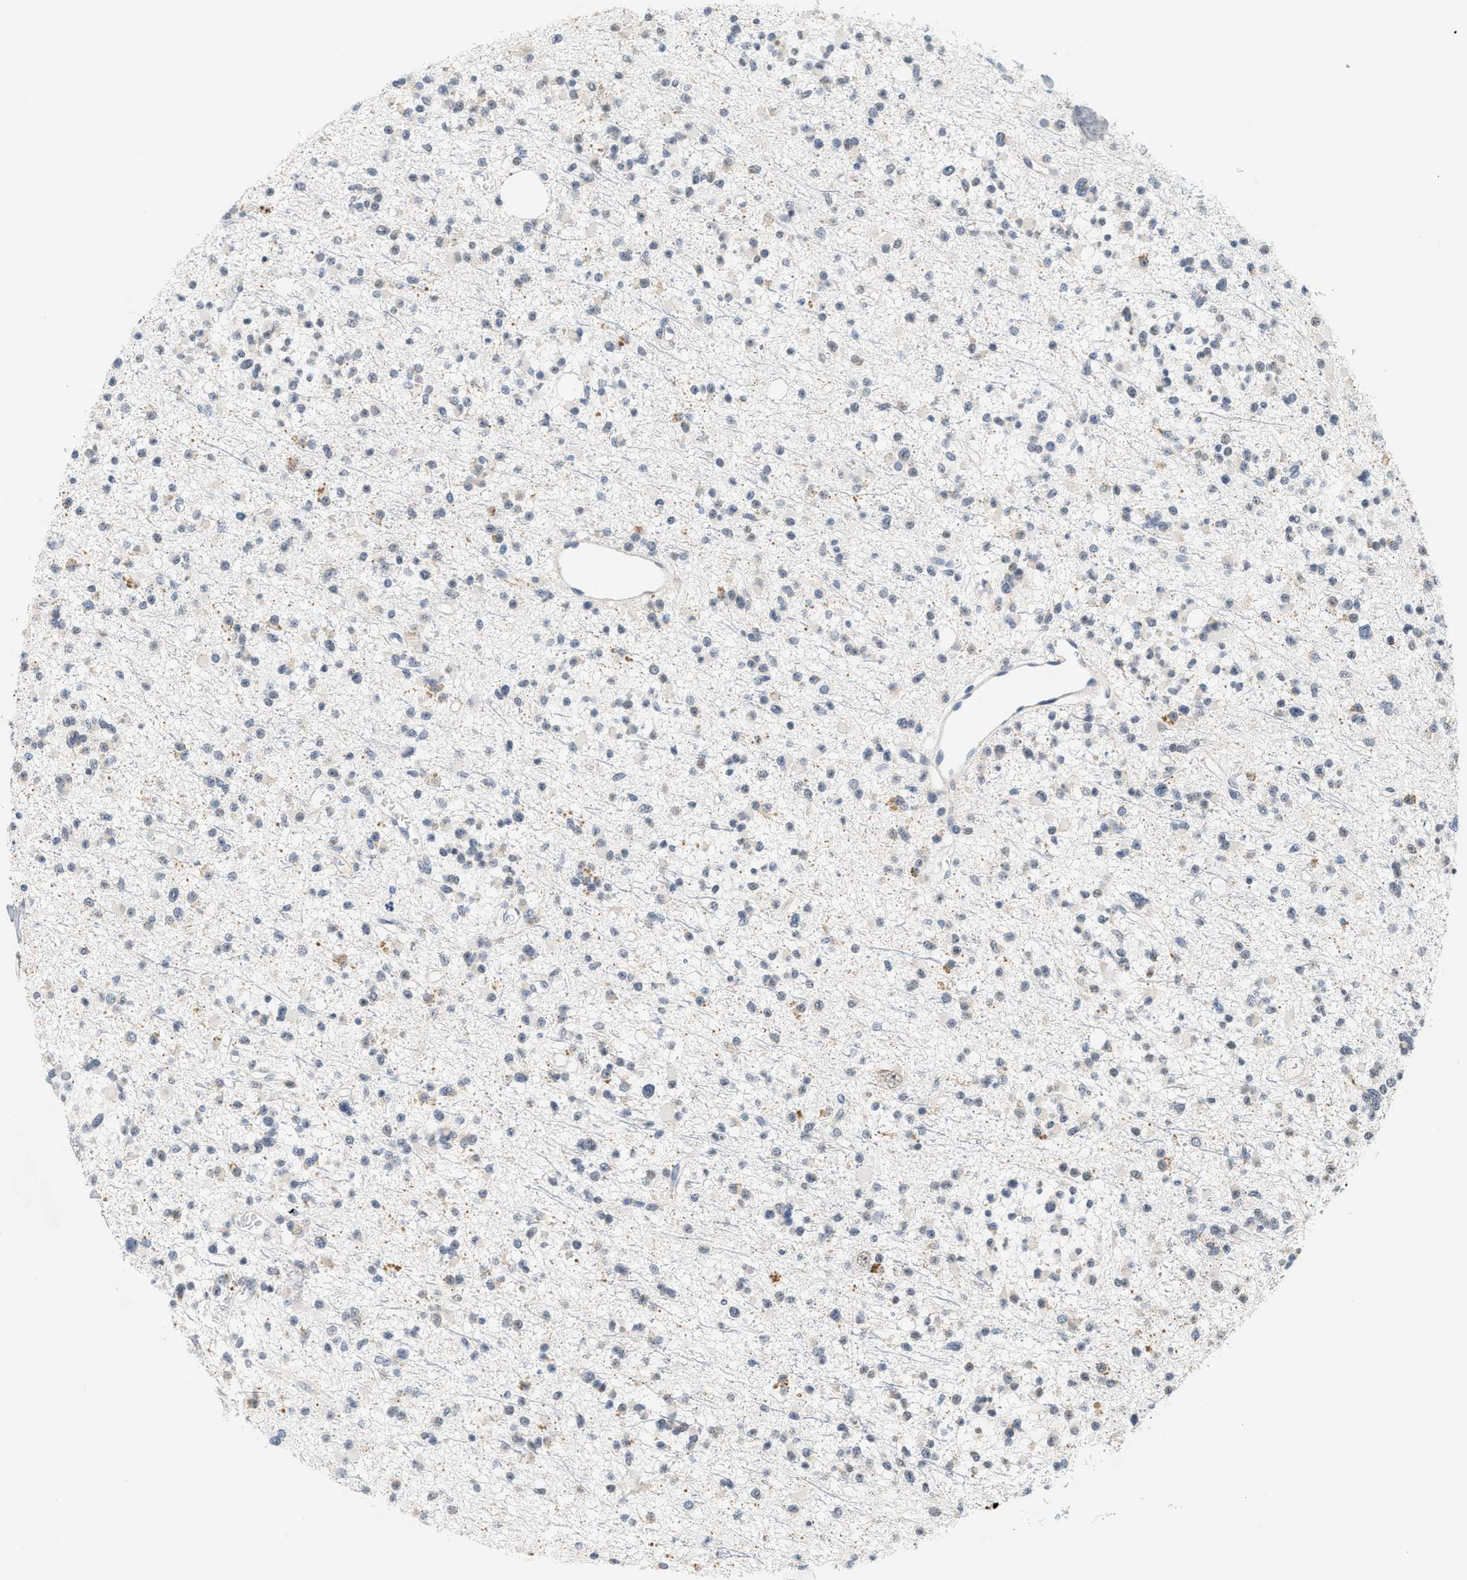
{"staining": {"intensity": "negative", "quantity": "none", "location": "none"}, "tissue": "glioma", "cell_type": "Tumor cells", "image_type": "cancer", "snomed": [{"axis": "morphology", "description": "Glioma, malignant, Low grade"}, {"axis": "topography", "description": "Brain"}], "caption": "Immunohistochemistry (IHC) of human glioma exhibits no positivity in tumor cells.", "gene": "GIGYF1", "patient": {"sex": "female", "age": 22}}